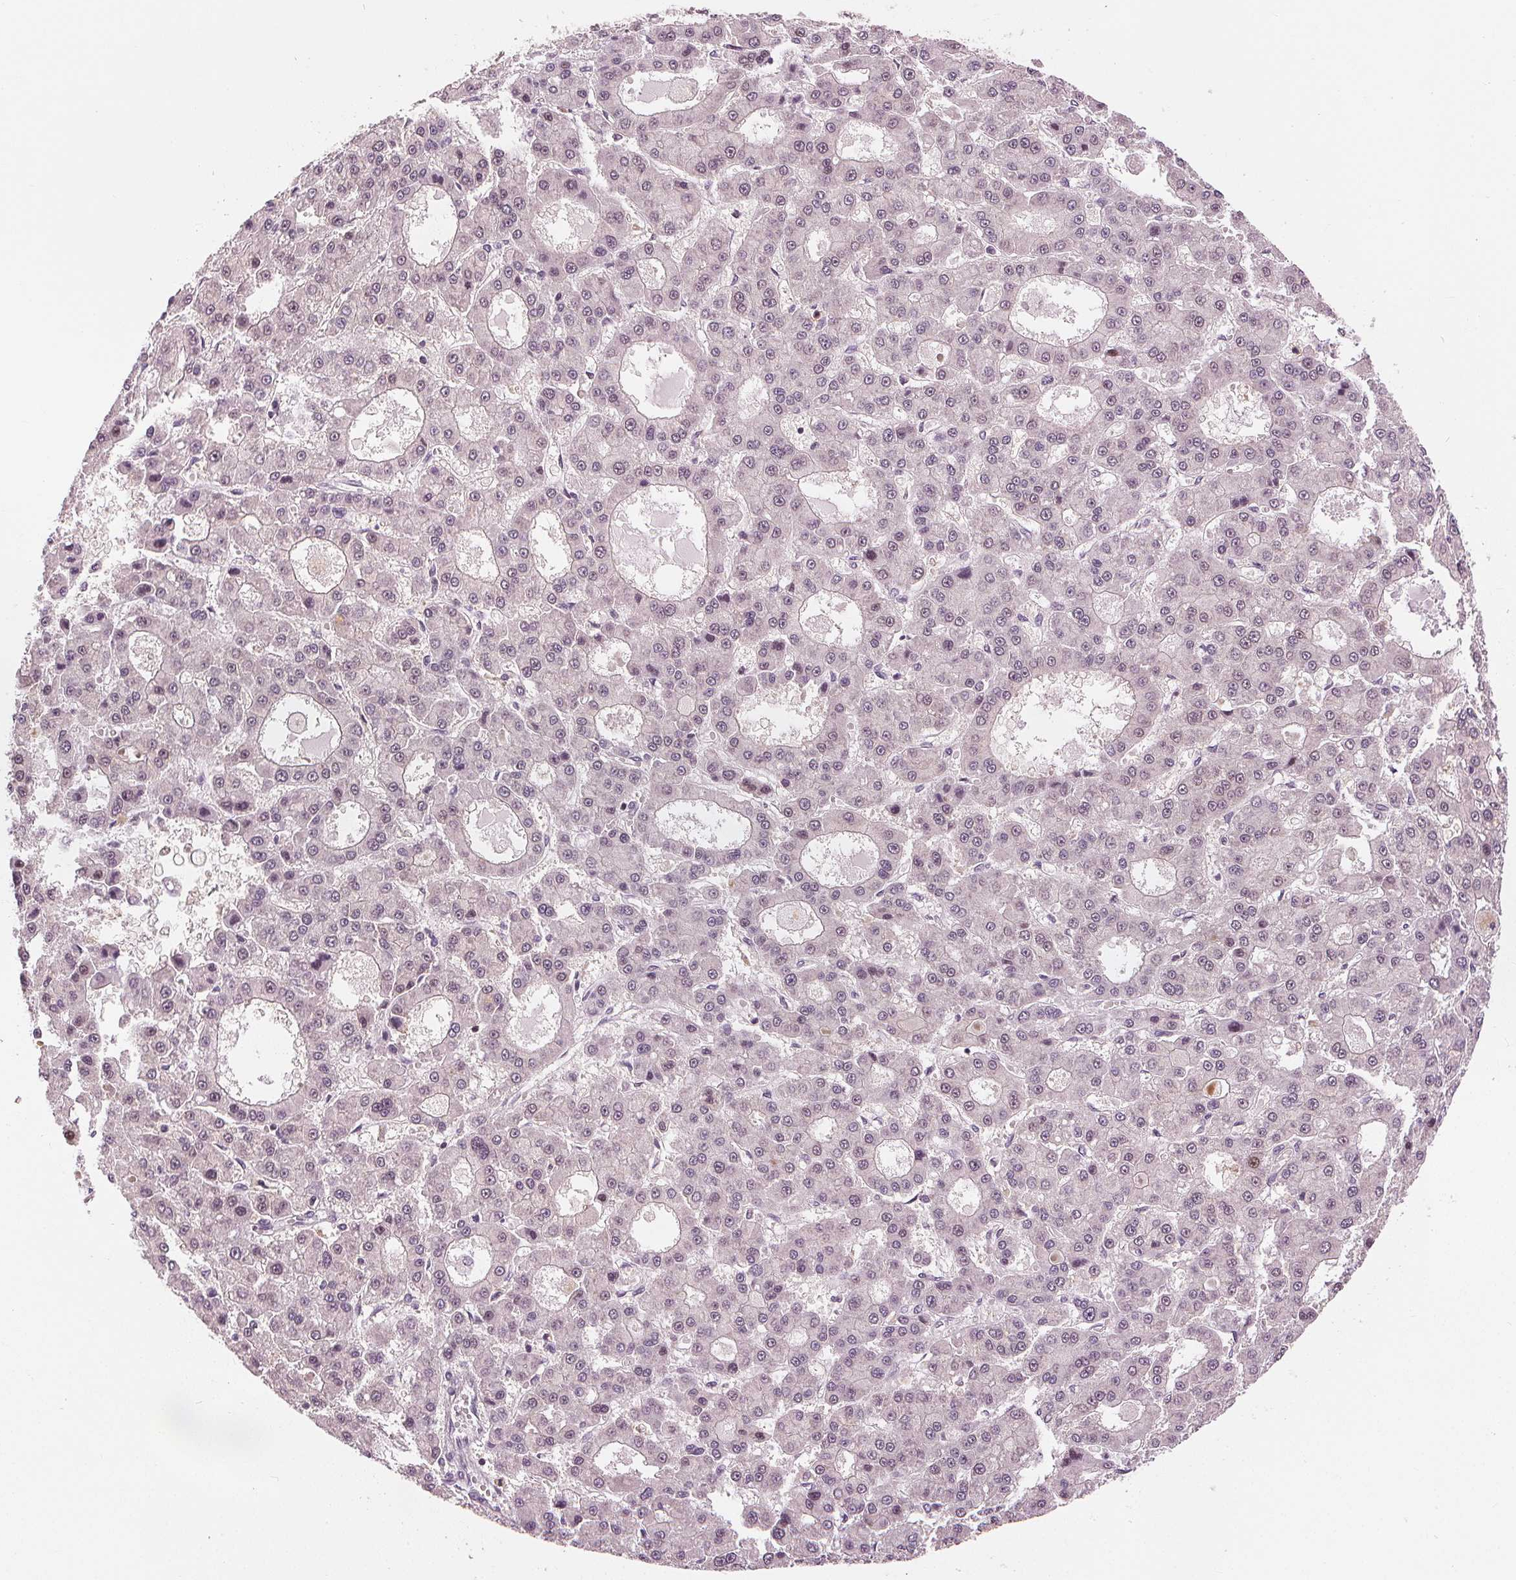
{"staining": {"intensity": "negative", "quantity": "none", "location": "none"}, "tissue": "liver cancer", "cell_type": "Tumor cells", "image_type": "cancer", "snomed": [{"axis": "morphology", "description": "Carcinoma, Hepatocellular, NOS"}, {"axis": "topography", "description": "Liver"}], "caption": "High power microscopy image of an immunohistochemistry (IHC) photomicrograph of liver hepatocellular carcinoma, revealing no significant positivity in tumor cells. (Brightfield microscopy of DAB (3,3'-diaminobenzidine) immunohistochemistry at high magnification).", "gene": "SLC34A1", "patient": {"sex": "male", "age": 70}}